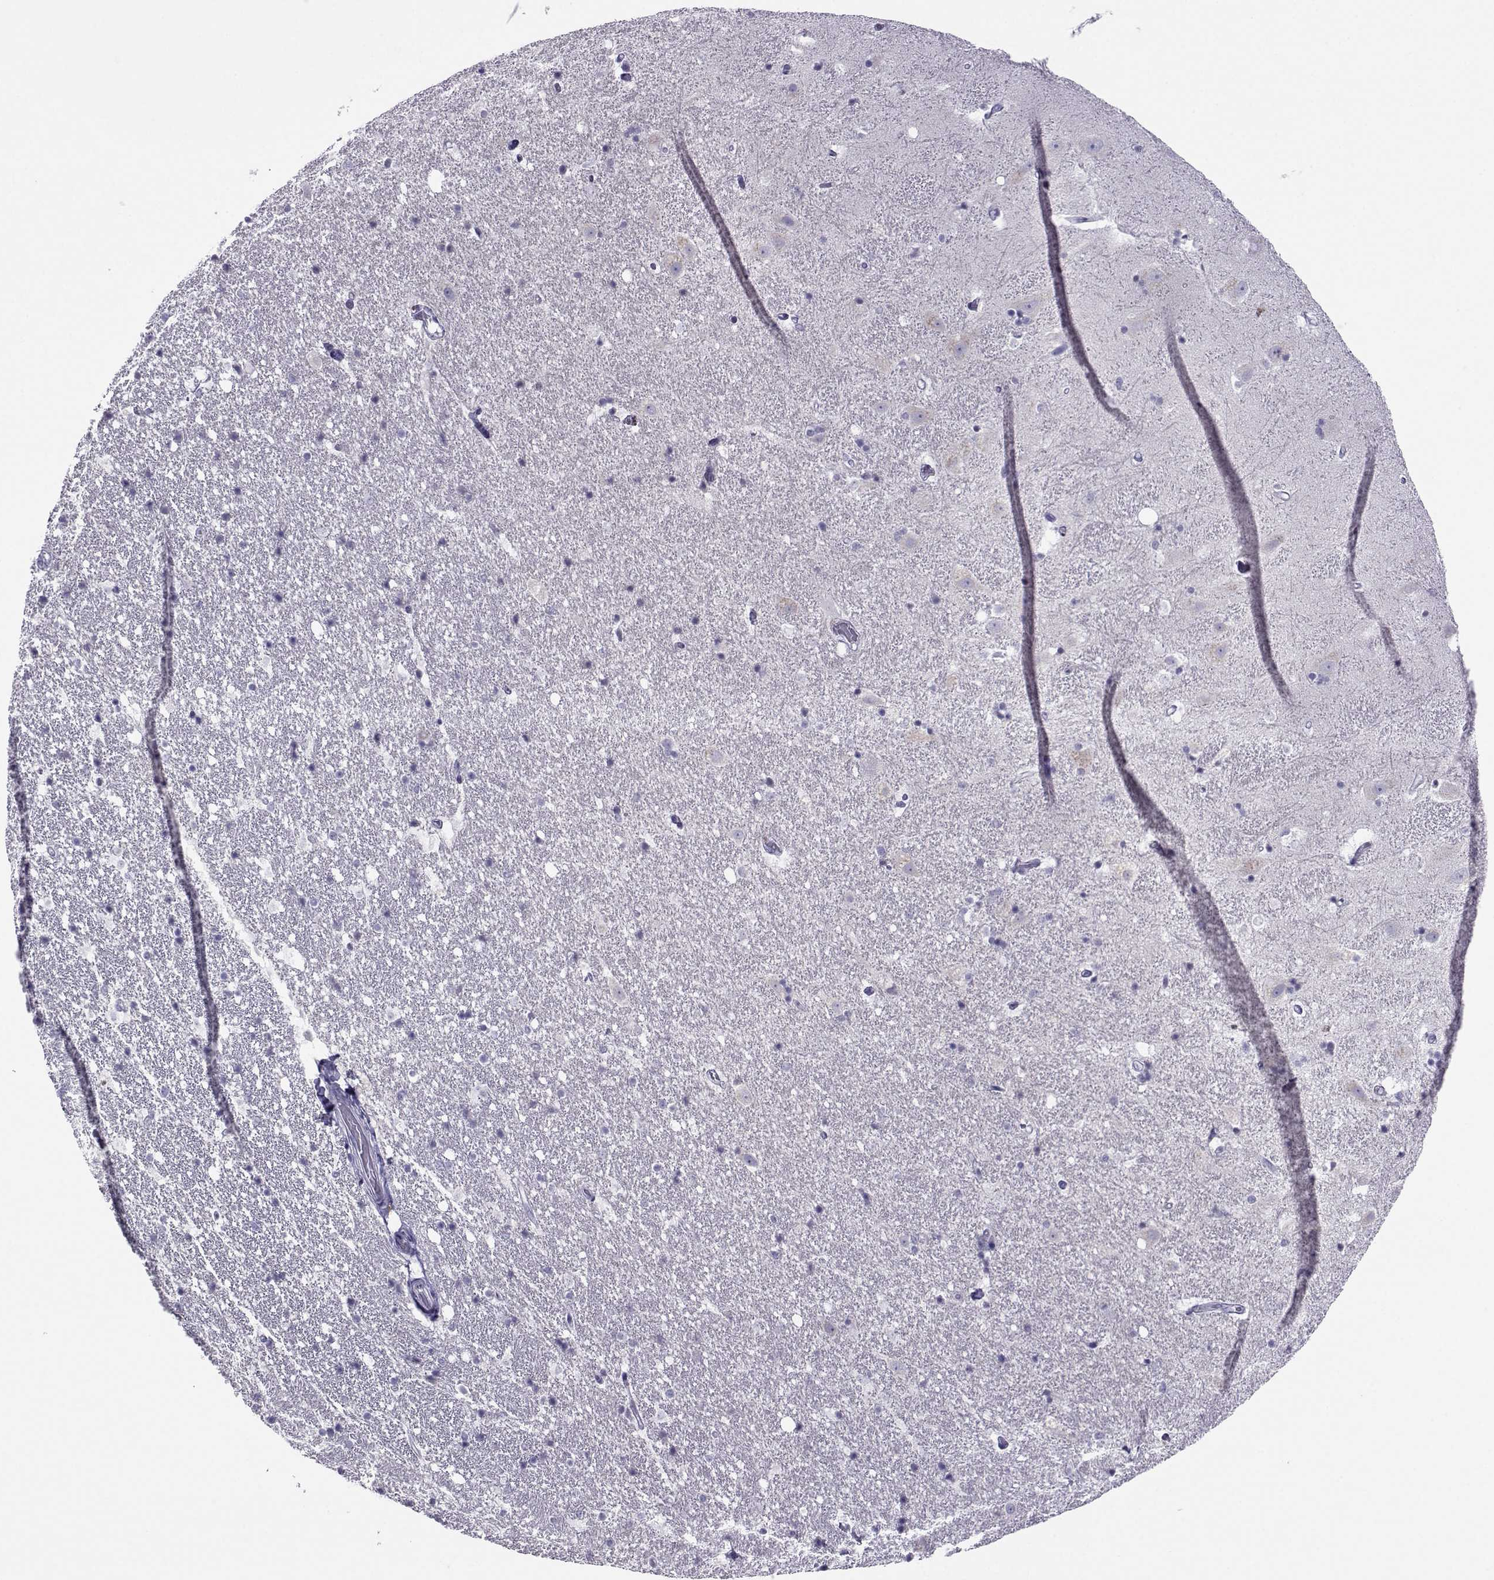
{"staining": {"intensity": "negative", "quantity": "none", "location": "none"}, "tissue": "hippocampus", "cell_type": "Glial cells", "image_type": "normal", "snomed": [{"axis": "morphology", "description": "Normal tissue, NOS"}, {"axis": "topography", "description": "Hippocampus"}], "caption": "An image of hippocampus stained for a protein reveals no brown staining in glial cells.", "gene": "ARMC2", "patient": {"sex": "male", "age": 49}}